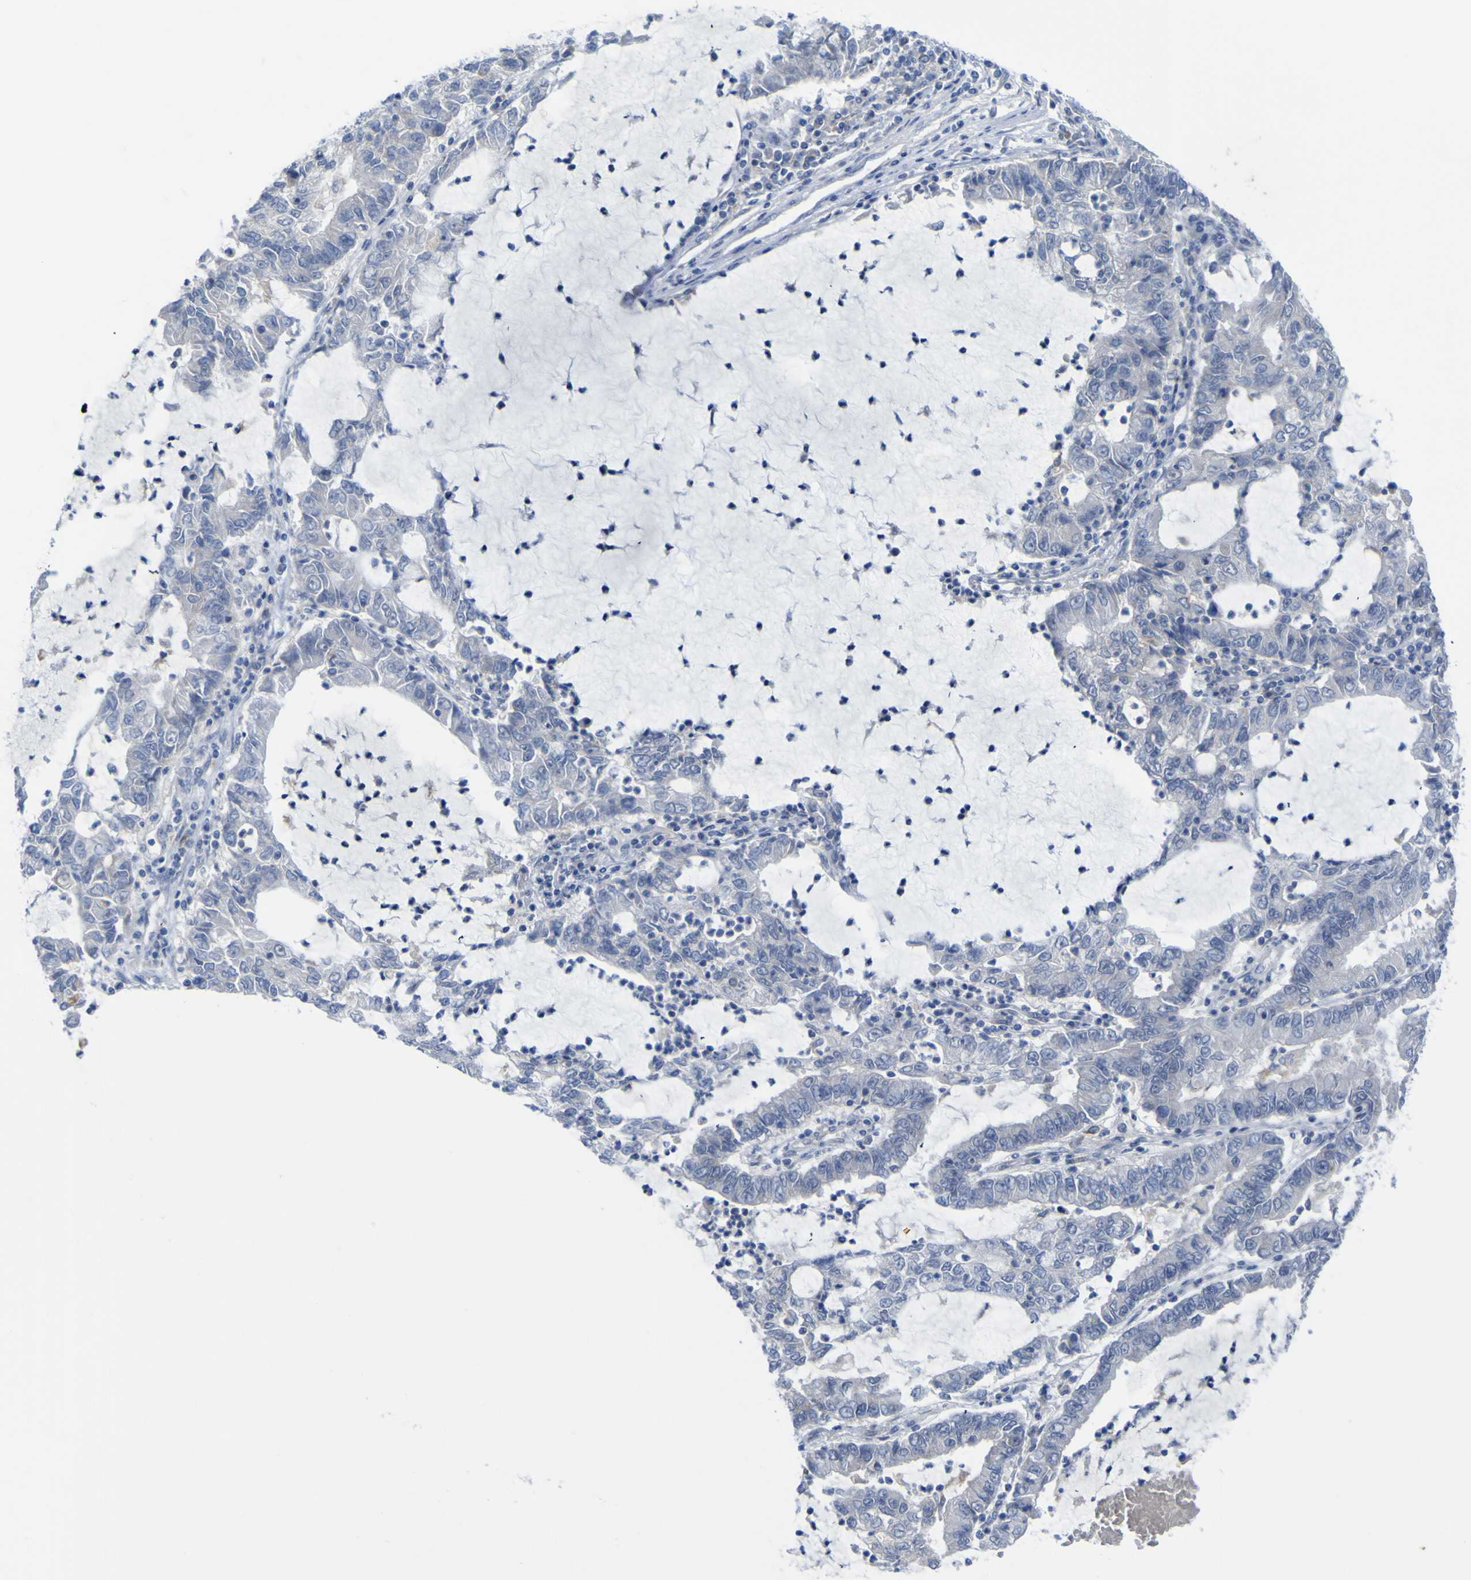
{"staining": {"intensity": "negative", "quantity": "none", "location": "none"}, "tissue": "lung cancer", "cell_type": "Tumor cells", "image_type": "cancer", "snomed": [{"axis": "morphology", "description": "Adenocarcinoma, NOS"}, {"axis": "topography", "description": "Lung"}], "caption": "DAB immunohistochemical staining of human lung cancer (adenocarcinoma) displays no significant expression in tumor cells. (DAB immunohistochemistry, high magnification).", "gene": "TNFRSF11A", "patient": {"sex": "female", "age": 51}}